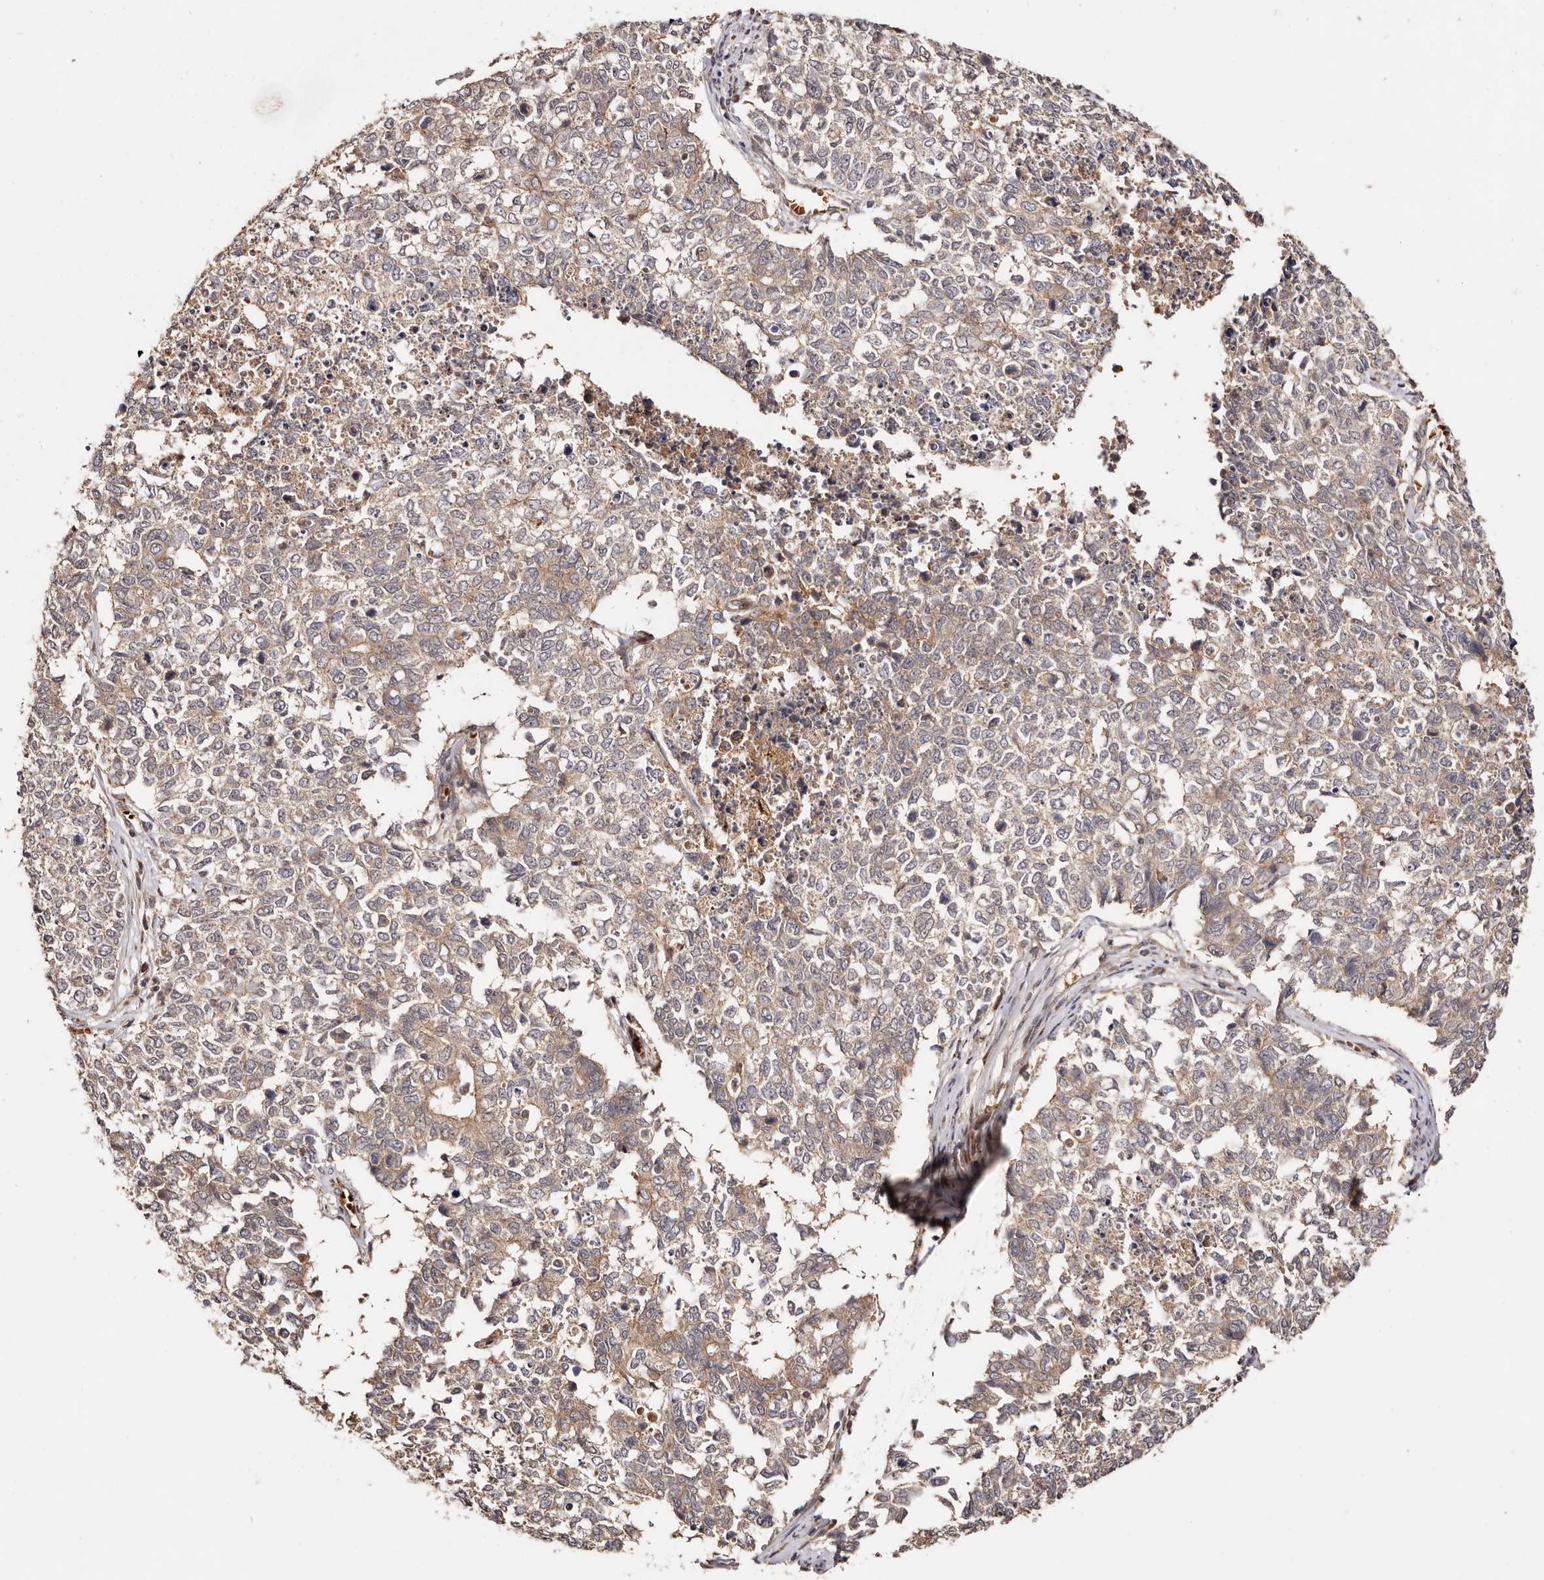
{"staining": {"intensity": "weak", "quantity": ">75%", "location": "cytoplasmic/membranous"}, "tissue": "cervical cancer", "cell_type": "Tumor cells", "image_type": "cancer", "snomed": [{"axis": "morphology", "description": "Squamous cell carcinoma, NOS"}, {"axis": "topography", "description": "Cervix"}], "caption": "Immunohistochemical staining of cervical squamous cell carcinoma shows low levels of weak cytoplasmic/membranous protein staining in about >75% of tumor cells.", "gene": "PTPN22", "patient": {"sex": "female", "age": 63}}